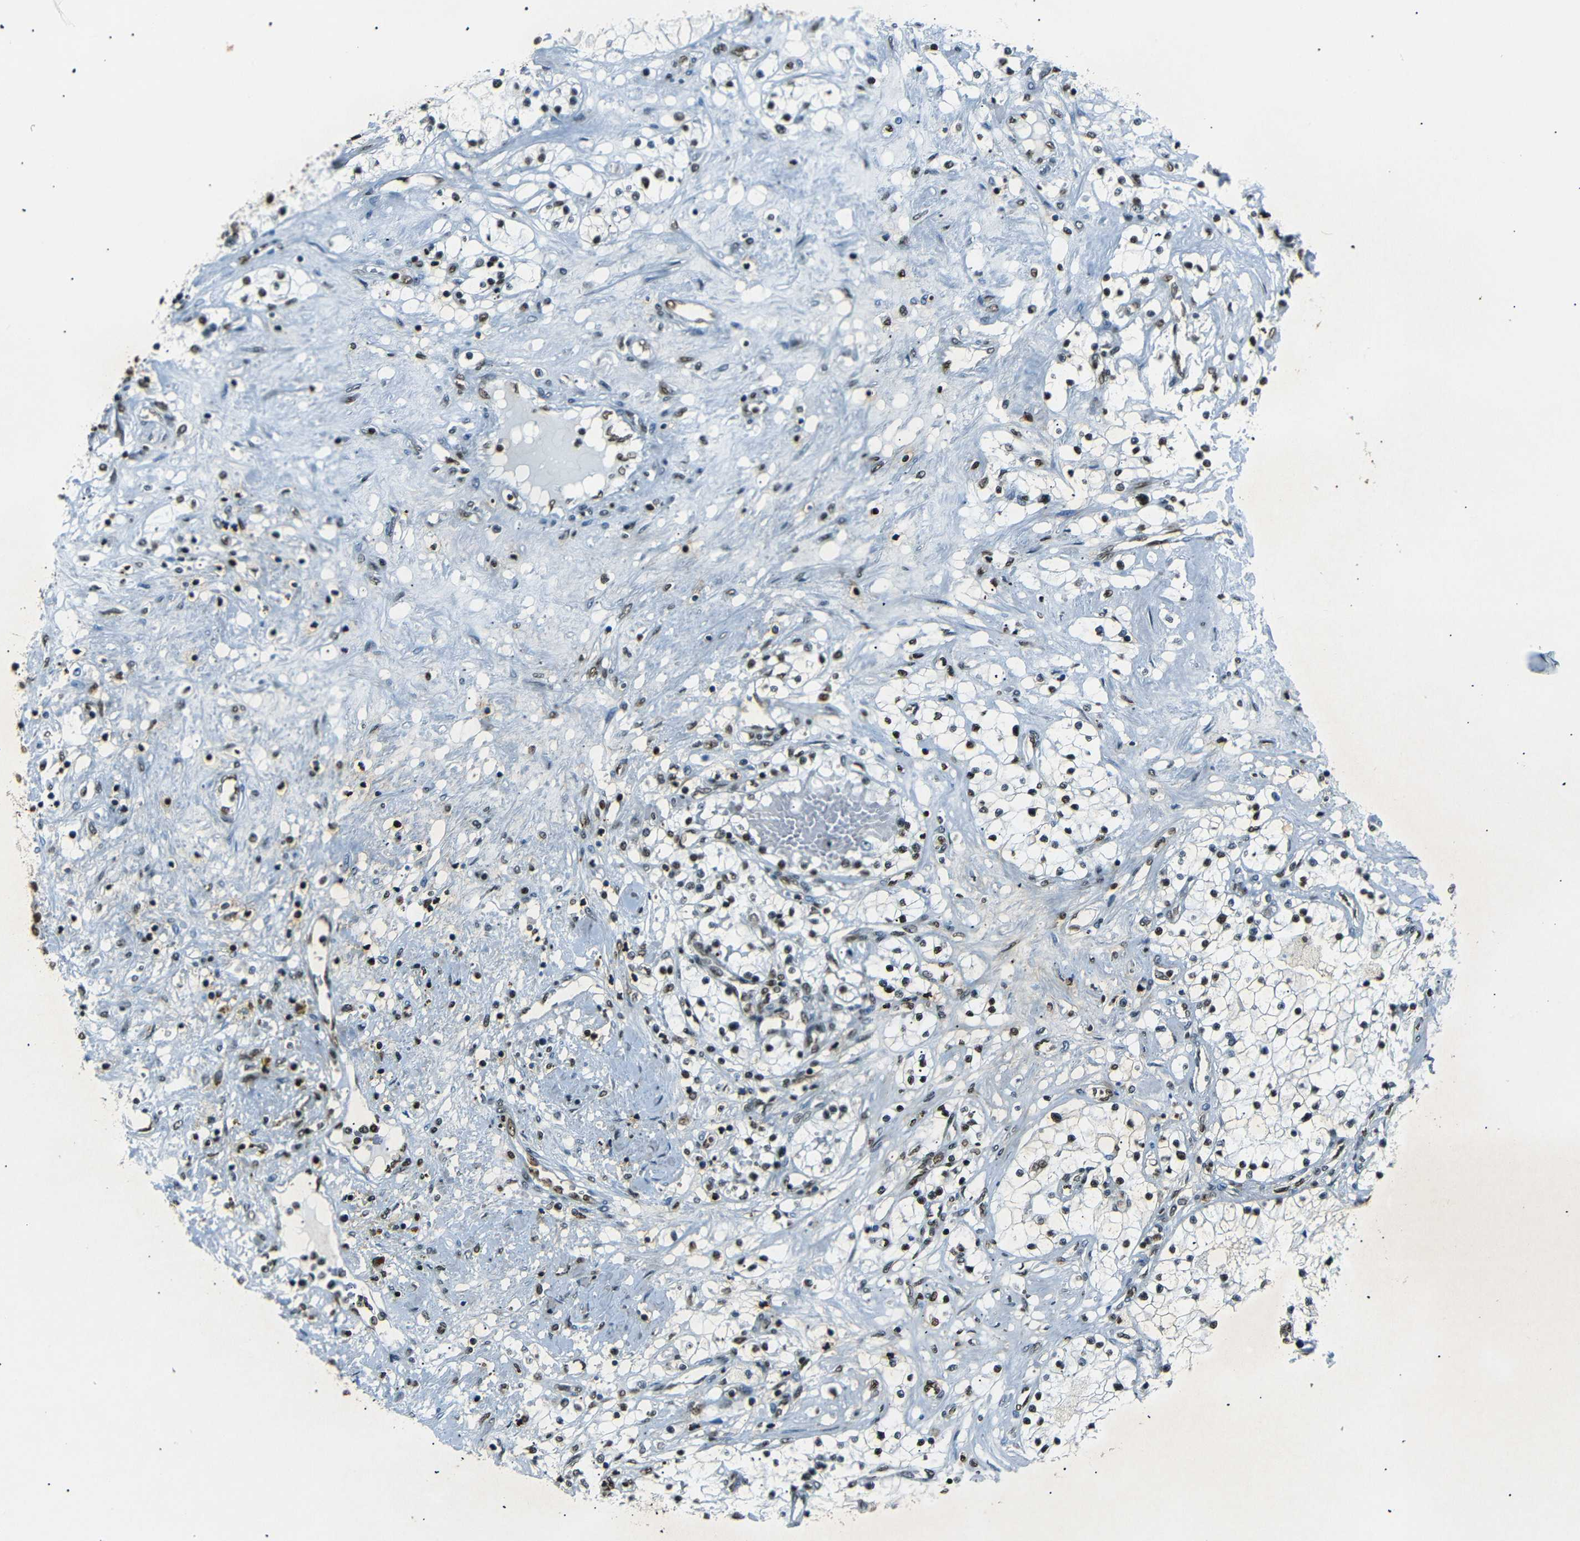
{"staining": {"intensity": "strong", "quantity": ">75%", "location": "nuclear"}, "tissue": "renal cancer", "cell_type": "Tumor cells", "image_type": "cancer", "snomed": [{"axis": "morphology", "description": "Adenocarcinoma, NOS"}, {"axis": "topography", "description": "Kidney"}], "caption": "Immunohistochemistry histopathology image of human renal cancer stained for a protein (brown), which demonstrates high levels of strong nuclear positivity in about >75% of tumor cells.", "gene": "HMGN1", "patient": {"sex": "male", "age": 68}}